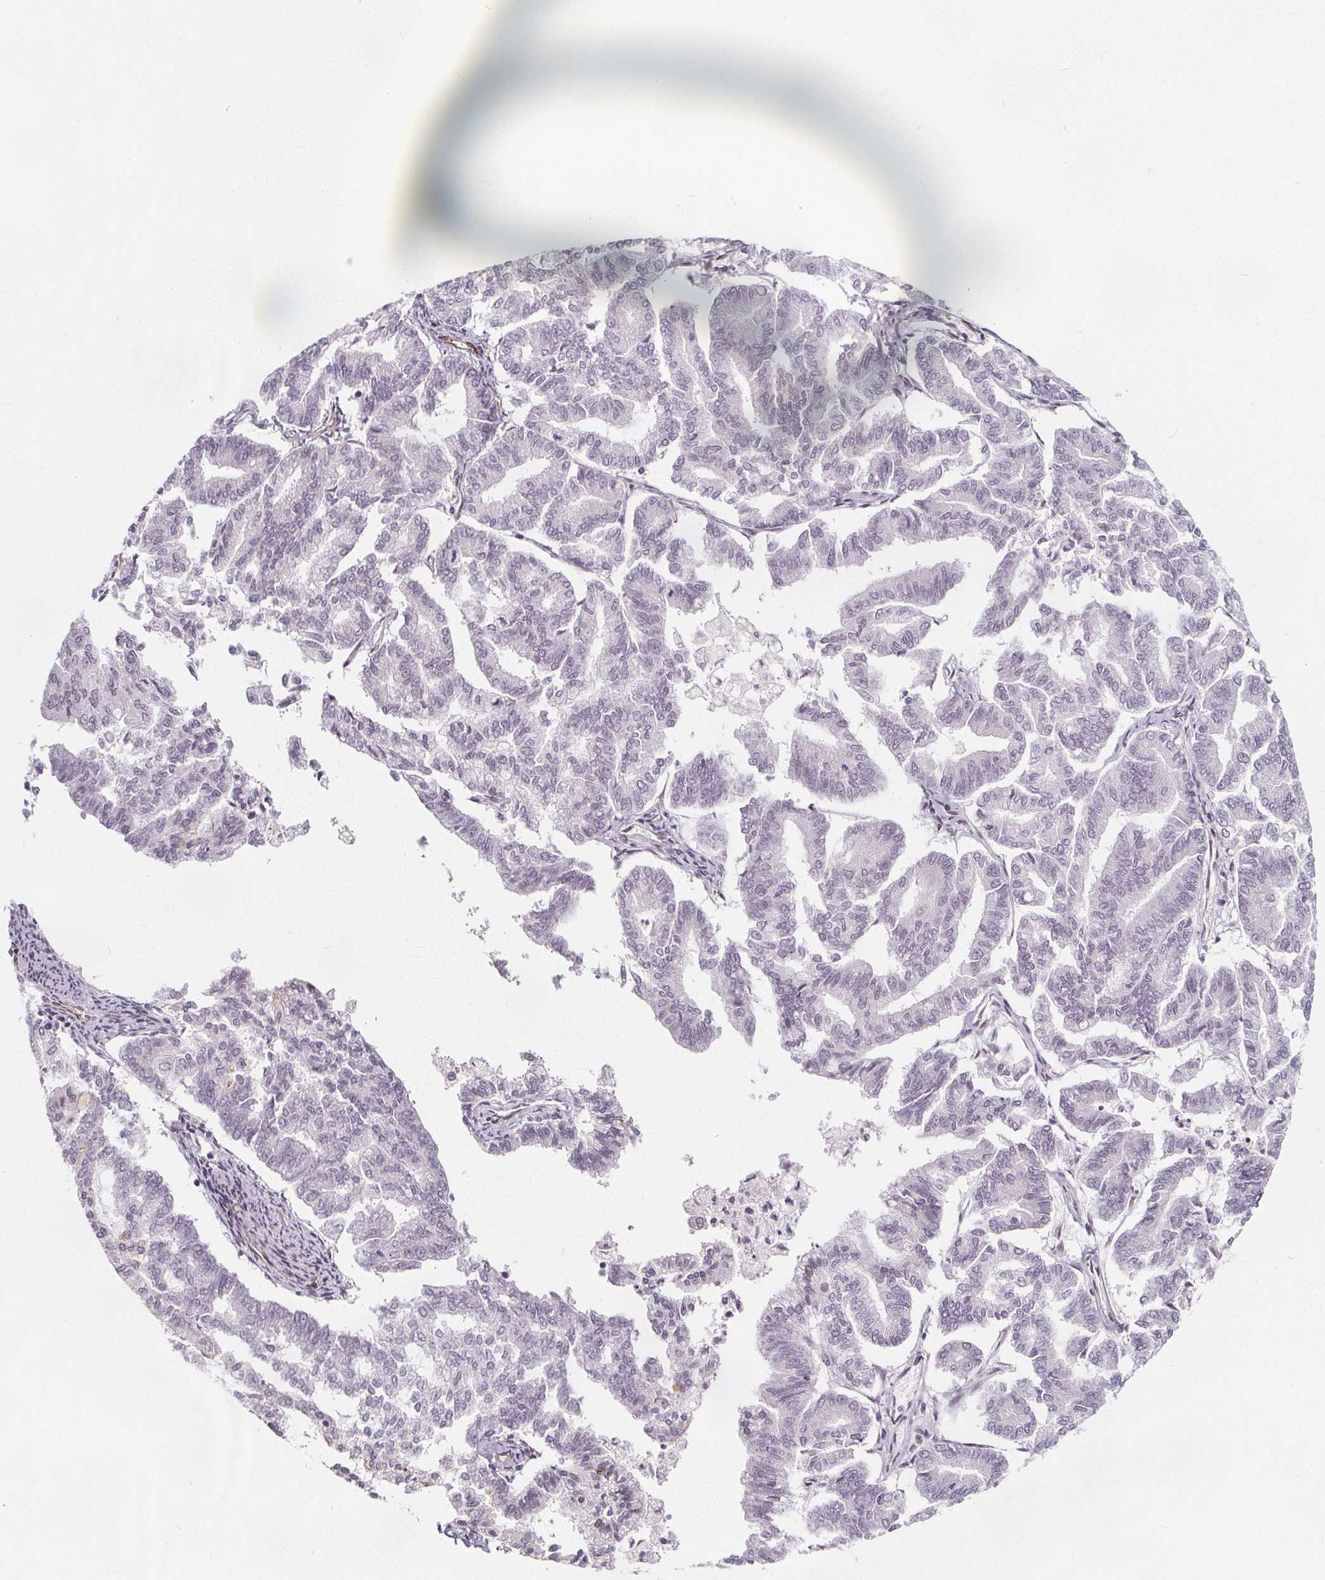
{"staining": {"intensity": "negative", "quantity": "none", "location": "none"}, "tissue": "endometrial cancer", "cell_type": "Tumor cells", "image_type": "cancer", "snomed": [{"axis": "morphology", "description": "Adenocarcinoma, NOS"}, {"axis": "topography", "description": "Endometrium"}], "caption": "A micrograph of human endometrial cancer (adenocarcinoma) is negative for staining in tumor cells.", "gene": "HAS1", "patient": {"sex": "female", "age": 79}}